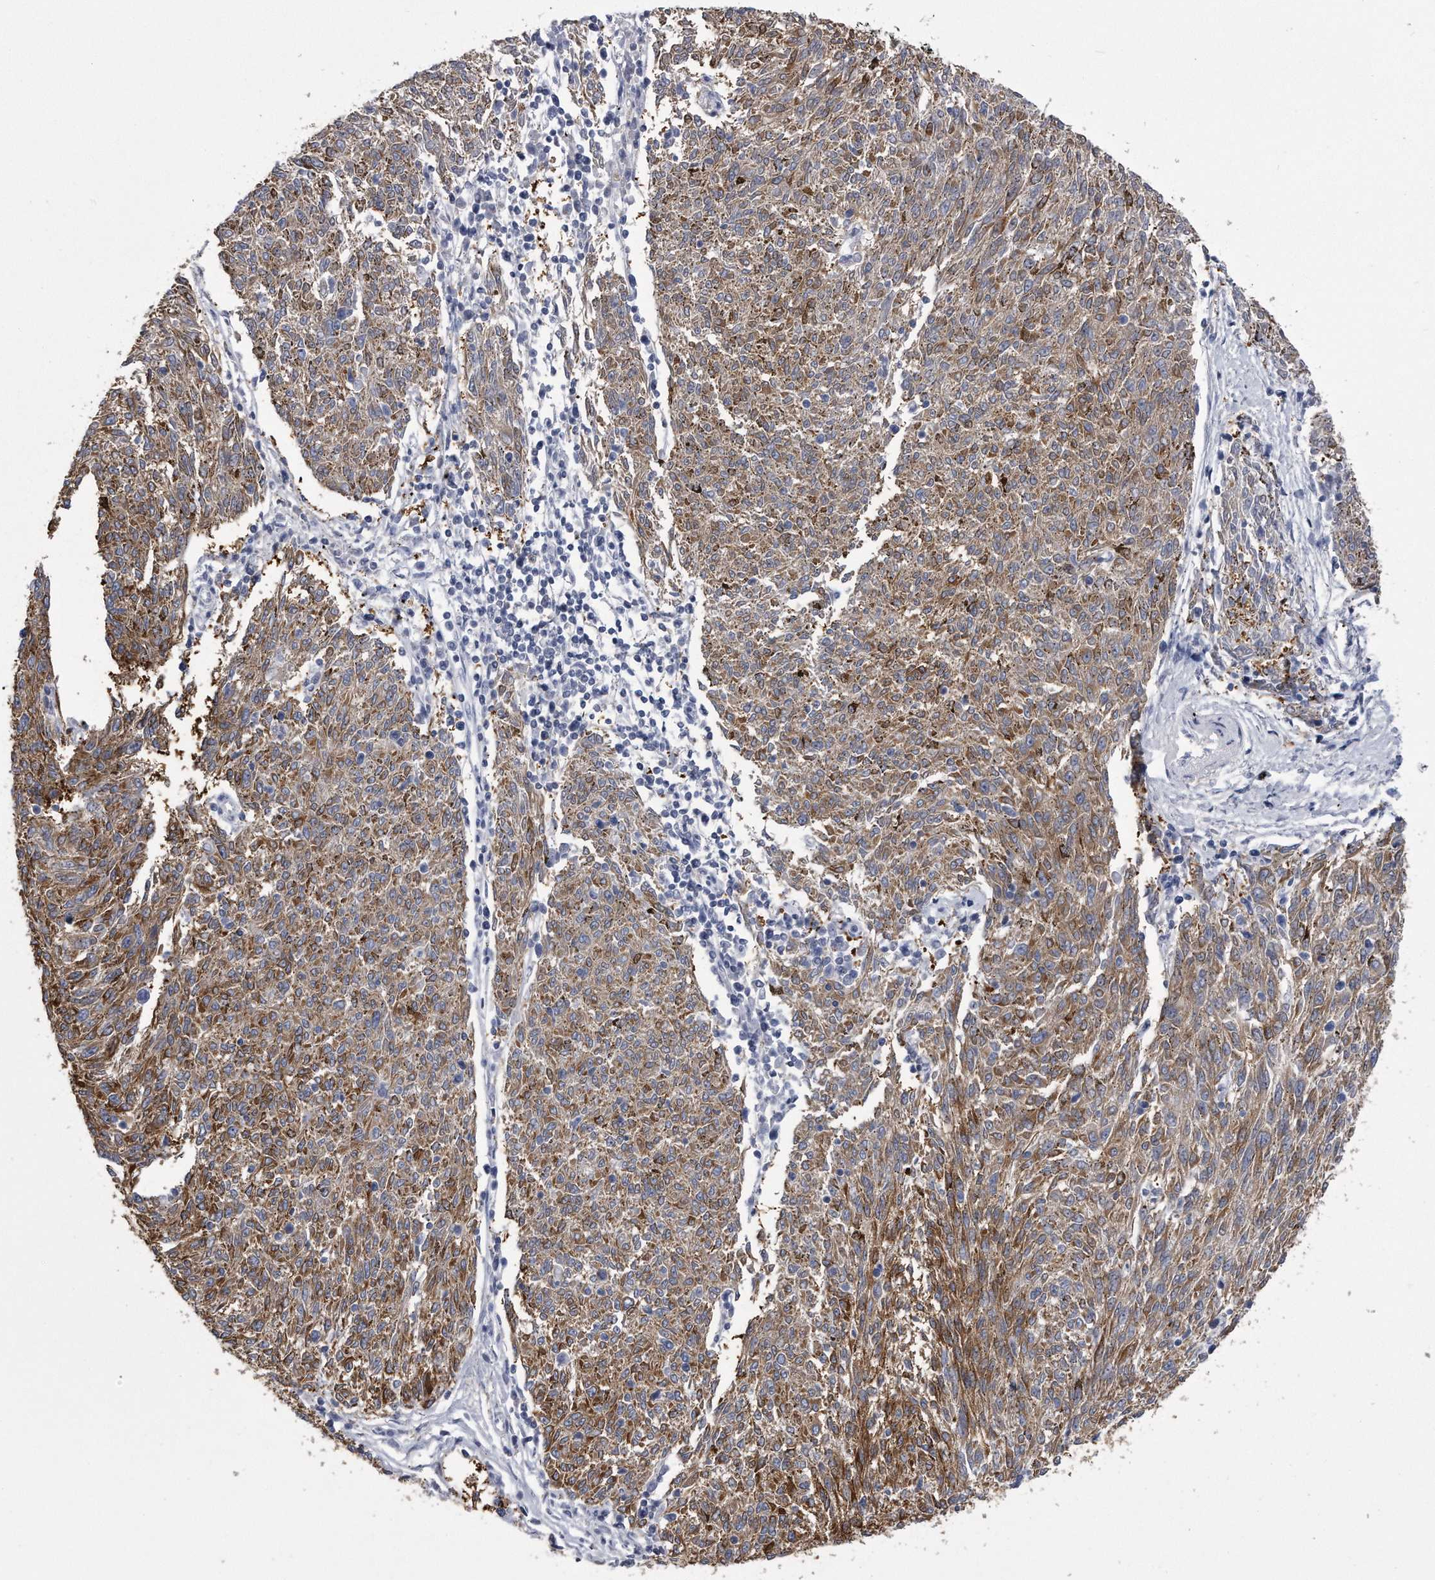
{"staining": {"intensity": "strong", "quantity": "25%-75%", "location": "cytoplasmic/membranous"}, "tissue": "melanoma", "cell_type": "Tumor cells", "image_type": "cancer", "snomed": [{"axis": "morphology", "description": "Malignant melanoma, NOS"}, {"axis": "topography", "description": "Skin"}], "caption": "High-power microscopy captured an immunohistochemistry (IHC) histopathology image of melanoma, revealing strong cytoplasmic/membranous expression in approximately 25%-75% of tumor cells. Immunohistochemistry stains the protein in brown and the nuclei are stained blue.", "gene": "PYGB", "patient": {"sex": "female", "age": 72}}